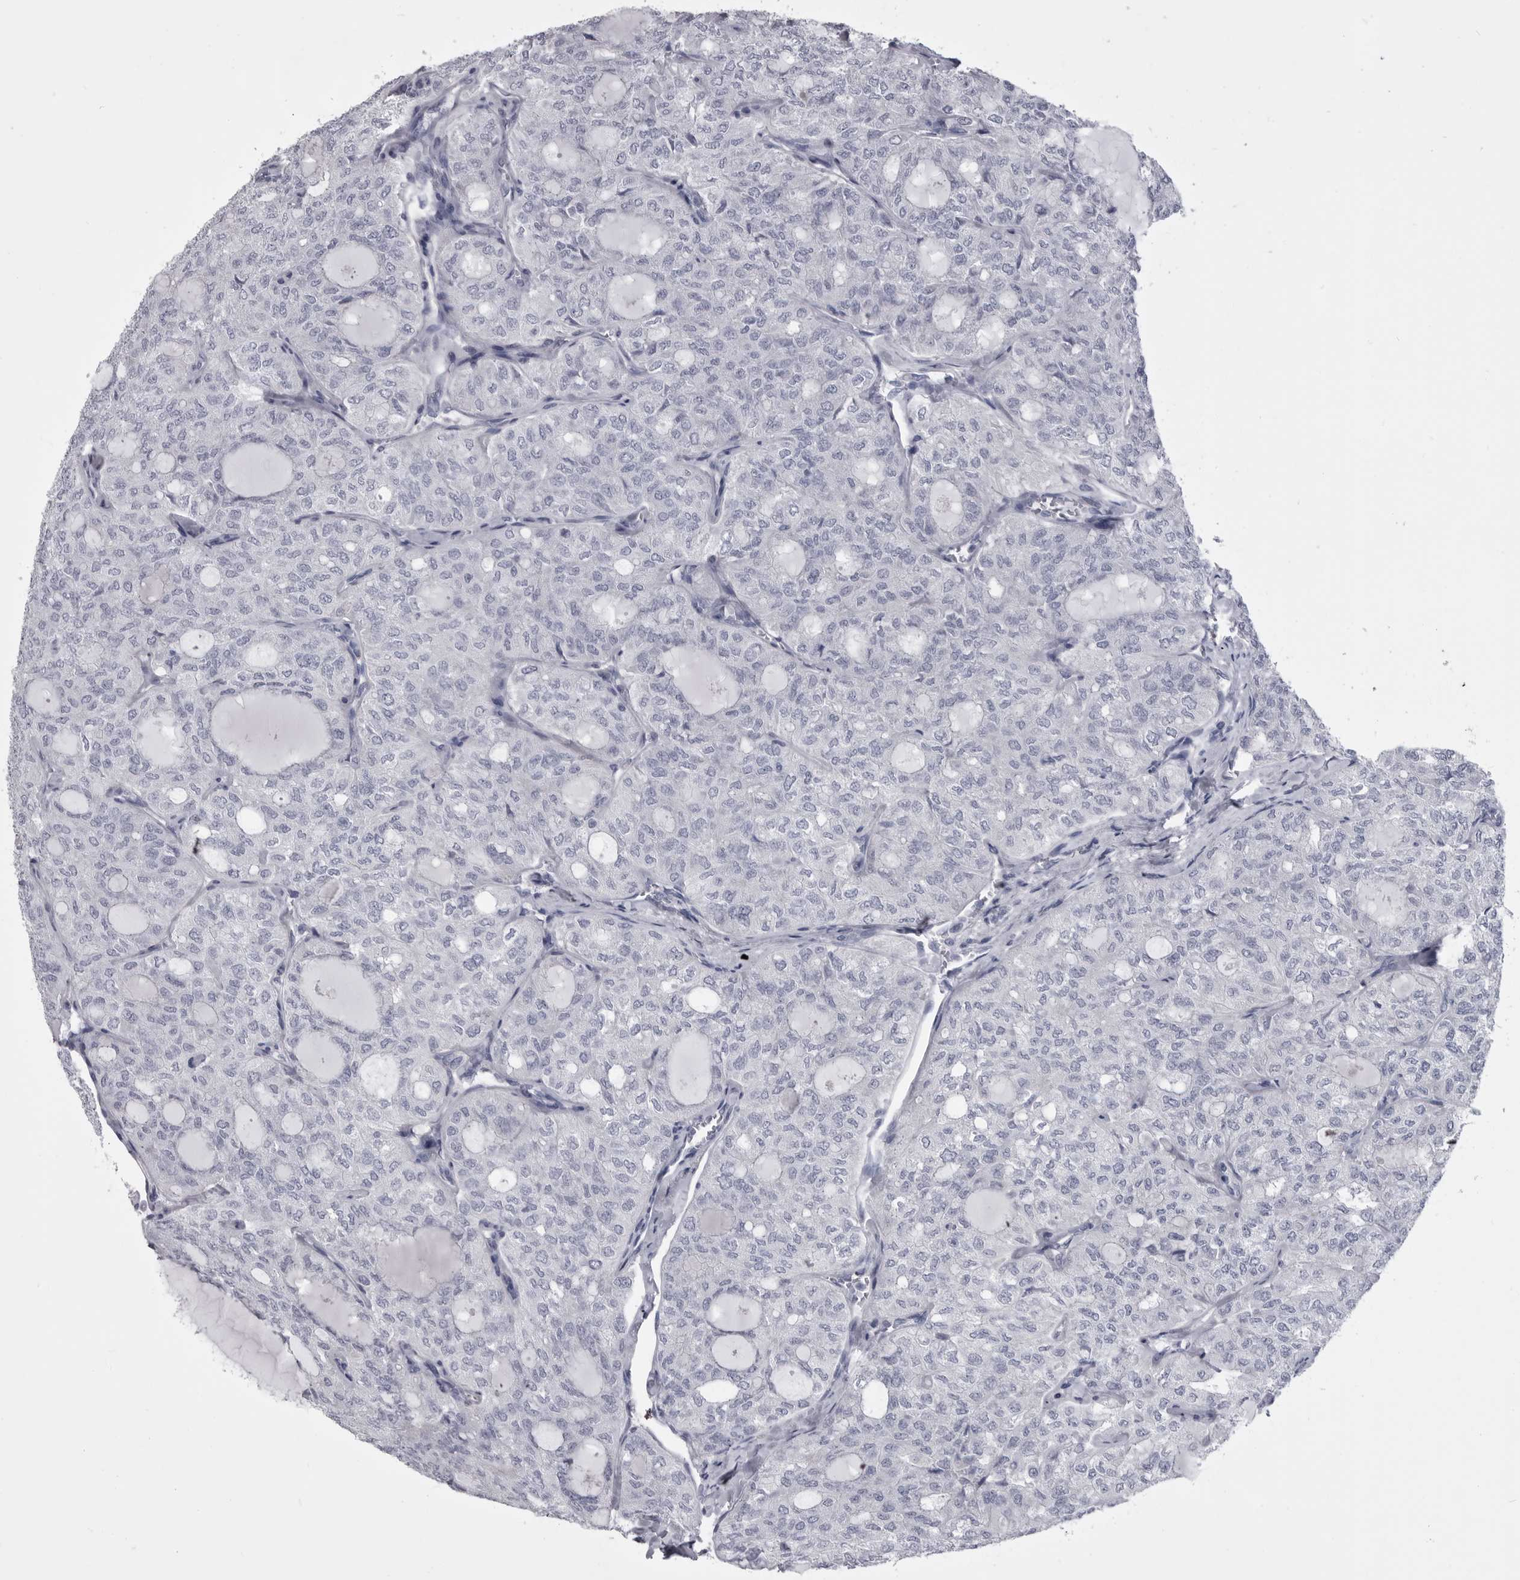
{"staining": {"intensity": "negative", "quantity": "none", "location": "none"}, "tissue": "thyroid cancer", "cell_type": "Tumor cells", "image_type": "cancer", "snomed": [{"axis": "morphology", "description": "Follicular adenoma carcinoma, NOS"}, {"axis": "topography", "description": "Thyroid gland"}], "caption": "IHC photomicrograph of neoplastic tissue: thyroid follicular adenoma carcinoma stained with DAB exhibits no significant protein staining in tumor cells.", "gene": "ANK2", "patient": {"sex": "male", "age": 75}}